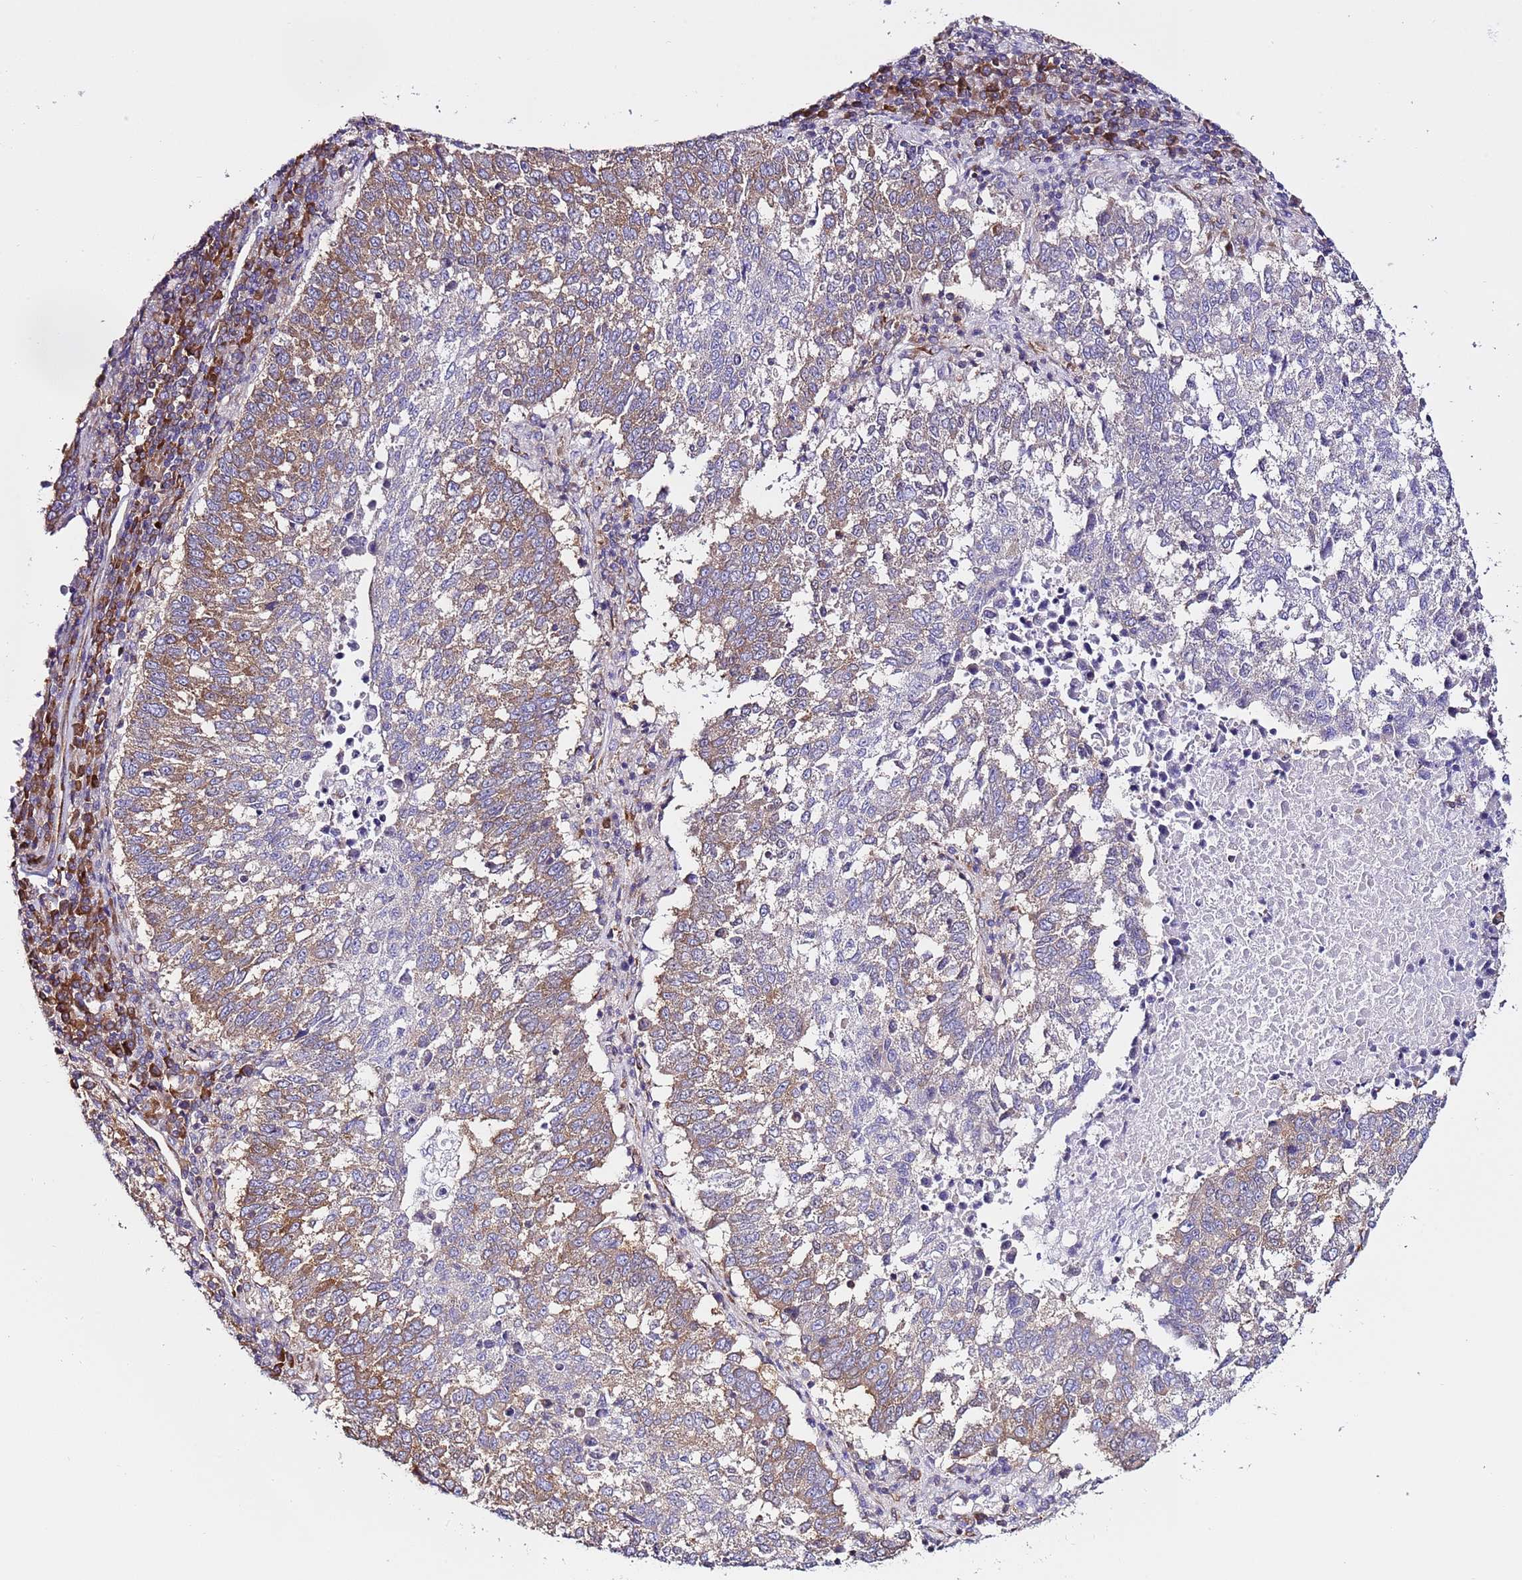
{"staining": {"intensity": "moderate", "quantity": ">75%", "location": "cytoplasmic/membranous"}, "tissue": "lung cancer", "cell_type": "Tumor cells", "image_type": "cancer", "snomed": [{"axis": "morphology", "description": "Squamous cell carcinoma, NOS"}, {"axis": "topography", "description": "Lung"}], "caption": "A high-resolution histopathology image shows immunohistochemistry (IHC) staining of lung cancer (squamous cell carcinoma), which exhibits moderate cytoplasmic/membranous staining in about >75% of tumor cells.", "gene": "VARS1", "patient": {"sex": "male", "age": 73}}